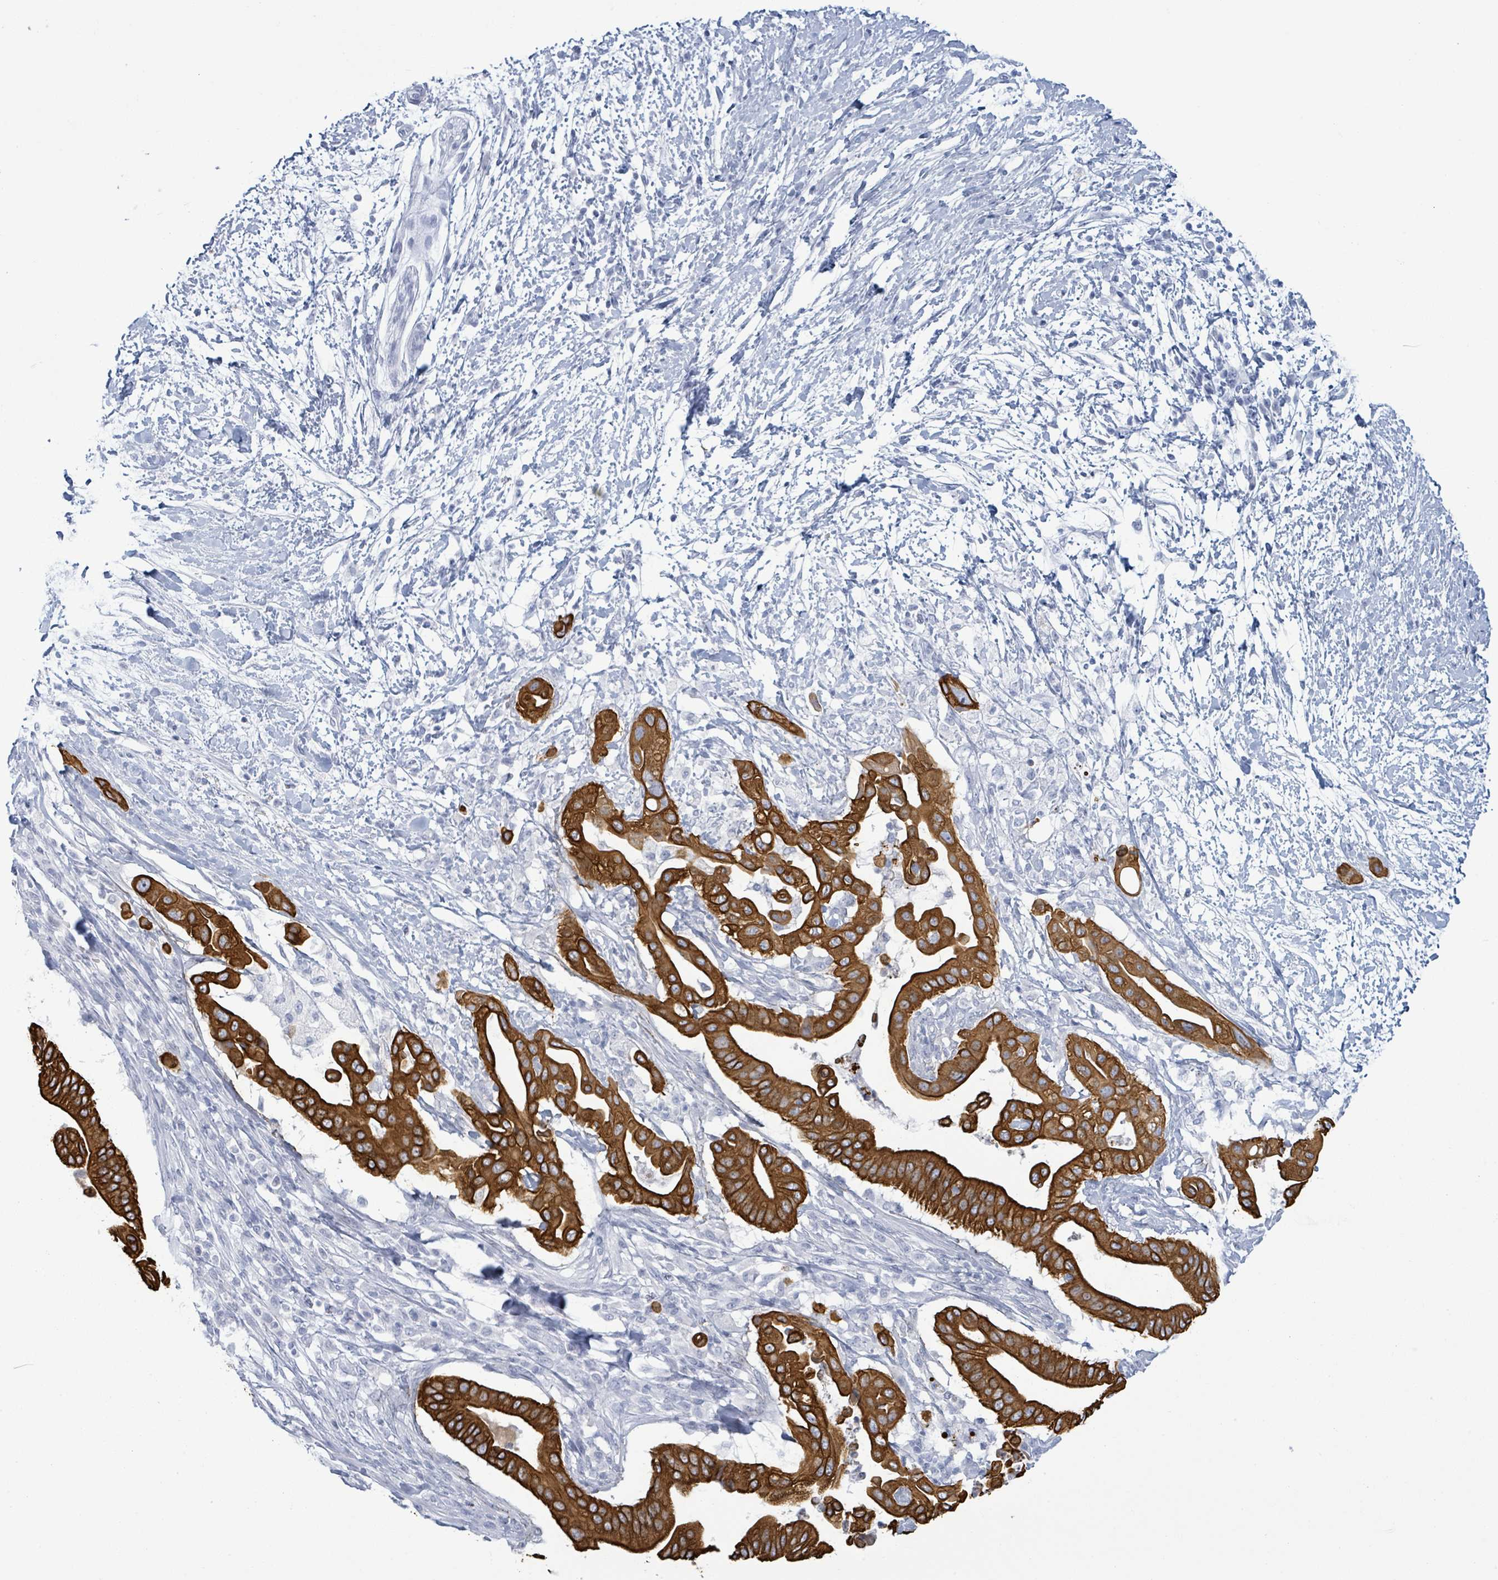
{"staining": {"intensity": "strong", "quantity": ">75%", "location": "cytoplasmic/membranous"}, "tissue": "pancreatic cancer", "cell_type": "Tumor cells", "image_type": "cancer", "snomed": [{"axis": "morphology", "description": "Adenocarcinoma, NOS"}, {"axis": "topography", "description": "Pancreas"}], "caption": "Human pancreatic cancer (adenocarcinoma) stained with a brown dye shows strong cytoplasmic/membranous positive staining in about >75% of tumor cells.", "gene": "KRT8", "patient": {"sex": "male", "age": 68}}